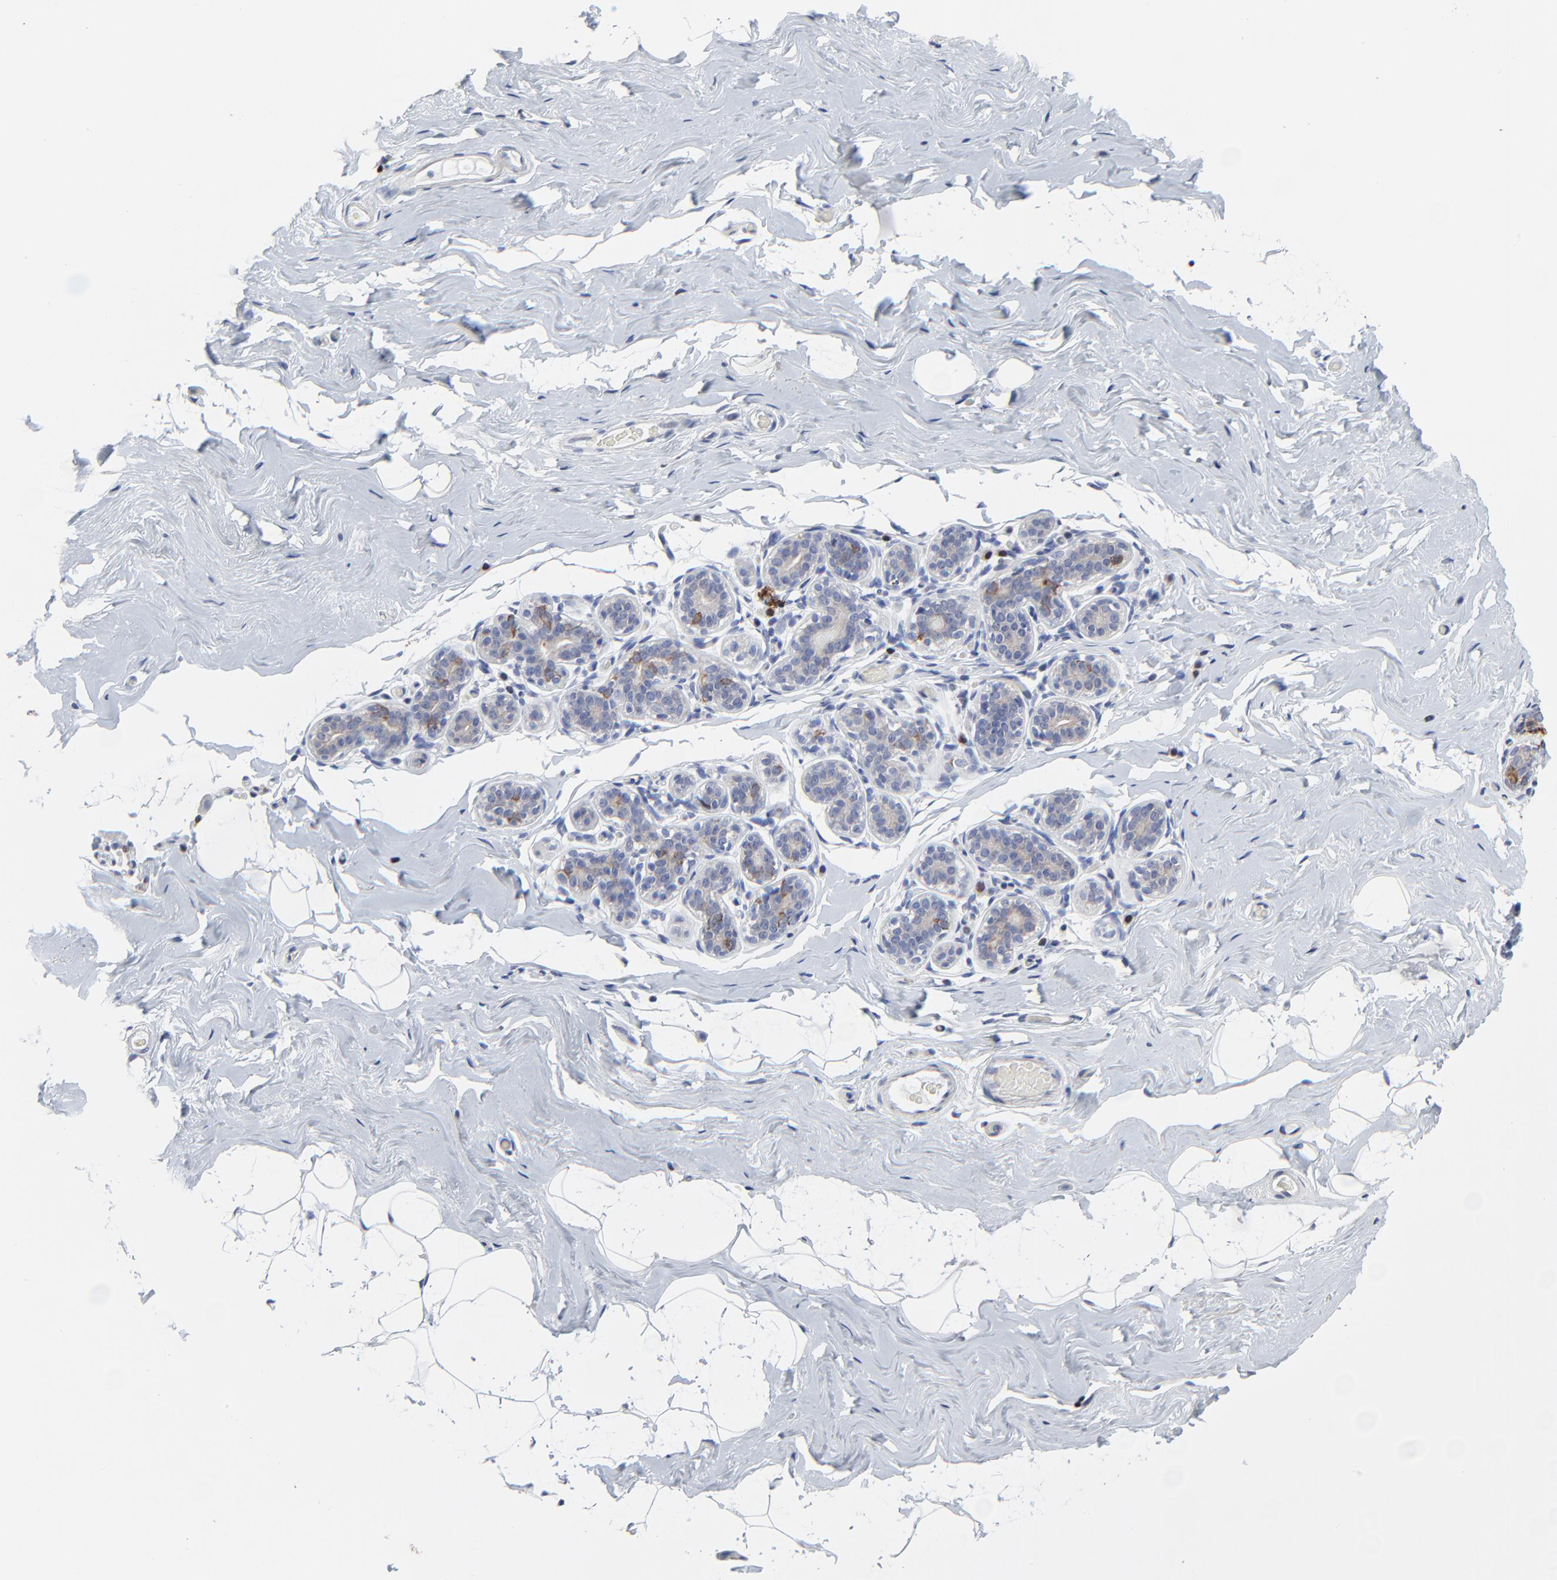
{"staining": {"intensity": "negative", "quantity": "none", "location": "none"}, "tissue": "breast", "cell_type": "Adipocytes", "image_type": "normal", "snomed": [{"axis": "morphology", "description": "Normal tissue, NOS"}, {"axis": "topography", "description": "Breast"}, {"axis": "topography", "description": "Soft tissue"}], "caption": "There is no significant staining in adipocytes of breast.", "gene": "LNX1", "patient": {"sex": "female", "age": 75}}